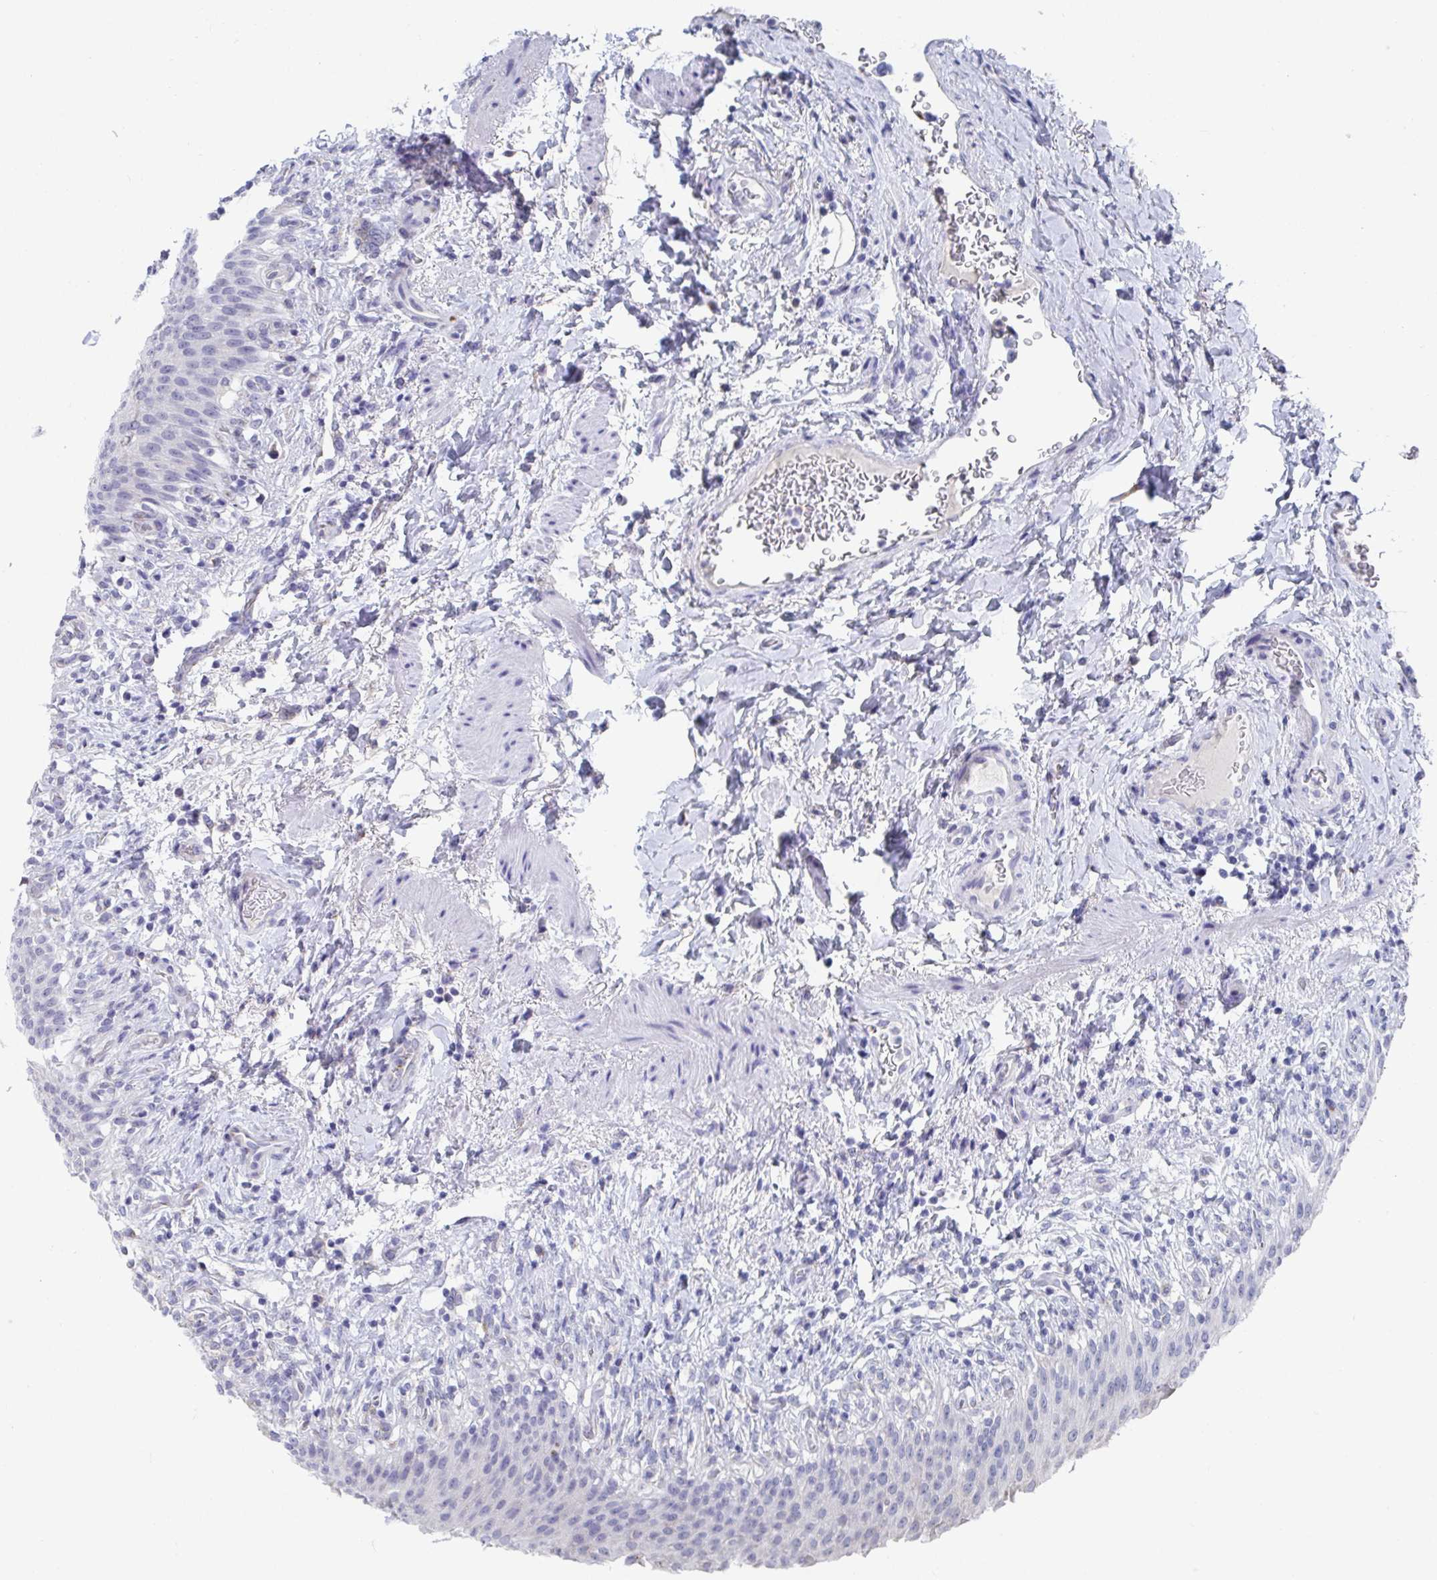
{"staining": {"intensity": "negative", "quantity": "none", "location": "none"}, "tissue": "urinary bladder", "cell_type": "Urothelial cells", "image_type": "normal", "snomed": [{"axis": "morphology", "description": "Normal tissue, NOS"}, {"axis": "topography", "description": "Urinary bladder"}, {"axis": "topography", "description": "Peripheral nerve tissue"}], "caption": "Human urinary bladder stained for a protein using immunohistochemistry shows no positivity in urothelial cells.", "gene": "TAS2R39", "patient": {"sex": "female", "age": 60}}